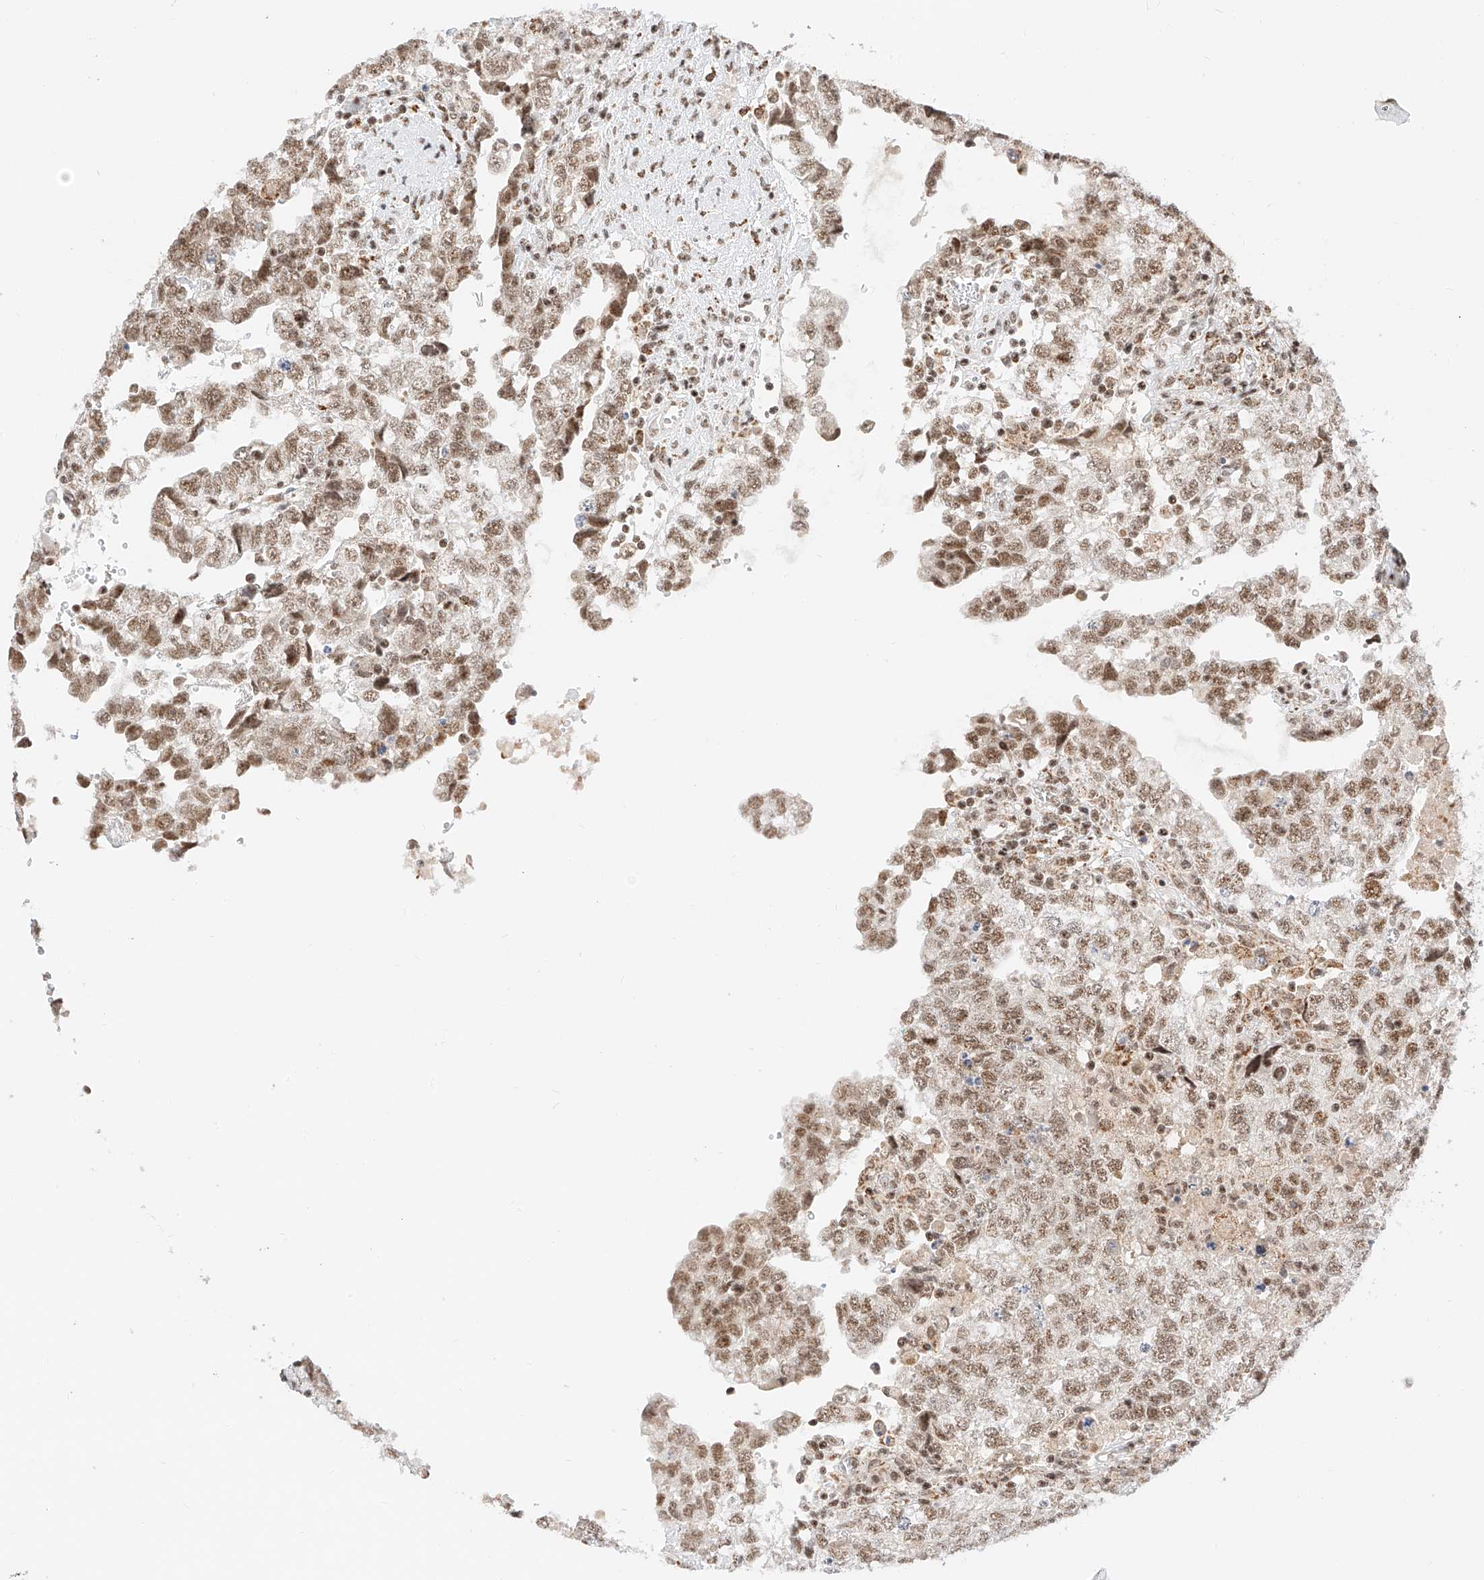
{"staining": {"intensity": "moderate", "quantity": ">75%", "location": "nuclear"}, "tissue": "testis cancer", "cell_type": "Tumor cells", "image_type": "cancer", "snomed": [{"axis": "morphology", "description": "Carcinoma, Embryonal, NOS"}, {"axis": "topography", "description": "Testis"}], "caption": "IHC histopathology image of neoplastic tissue: testis cancer (embryonal carcinoma) stained using IHC shows medium levels of moderate protein expression localized specifically in the nuclear of tumor cells, appearing as a nuclear brown color.", "gene": "NRF1", "patient": {"sex": "male", "age": 37}}